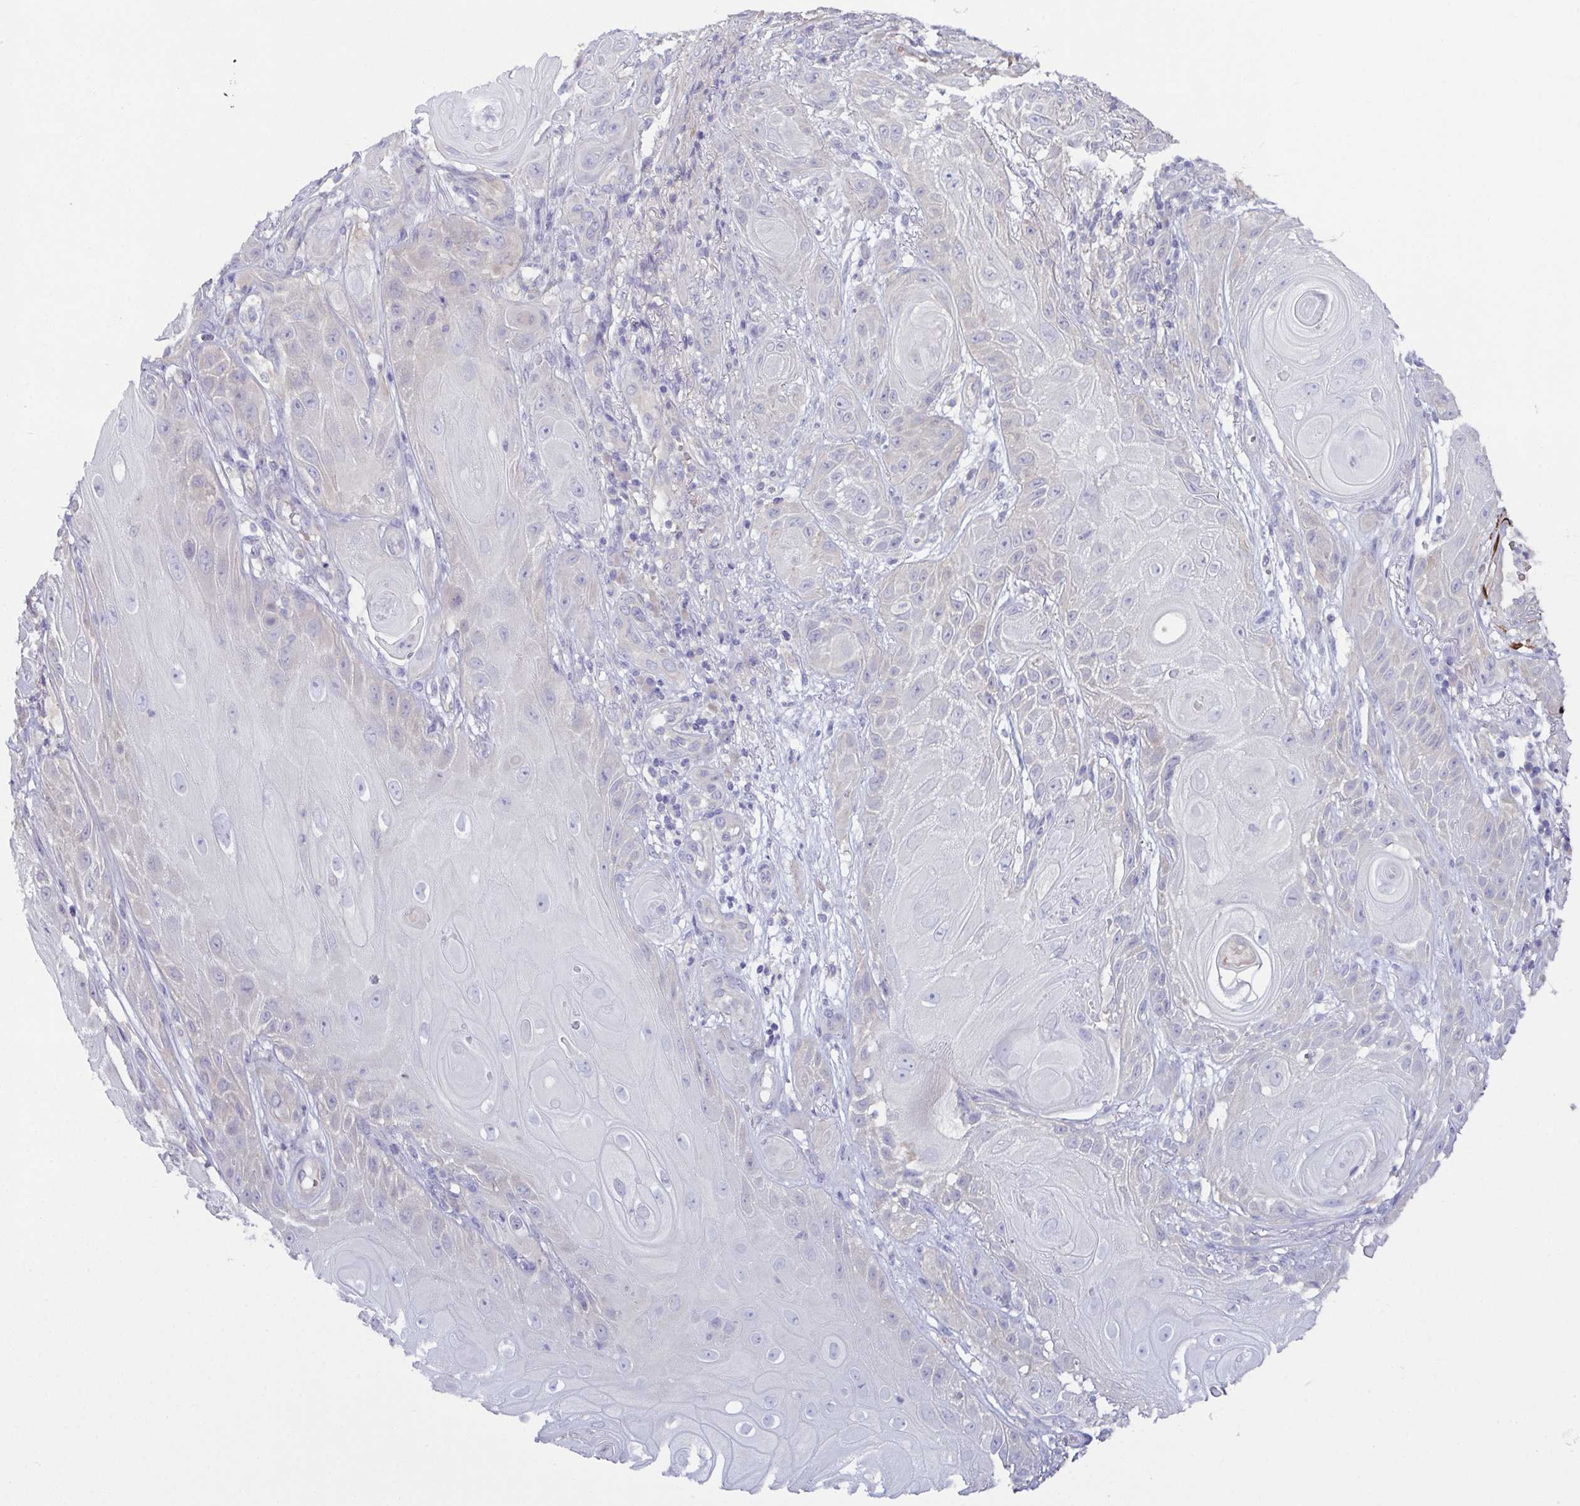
{"staining": {"intensity": "negative", "quantity": "none", "location": "none"}, "tissue": "skin cancer", "cell_type": "Tumor cells", "image_type": "cancer", "snomed": [{"axis": "morphology", "description": "Squamous cell carcinoma, NOS"}, {"axis": "topography", "description": "Skin"}], "caption": "An immunohistochemistry (IHC) micrograph of skin squamous cell carcinoma is shown. There is no staining in tumor cells of skin squamous cell carcinoma.", "gene": "CFAP97D1", "patient": {"sex": "male", "age": 62}}